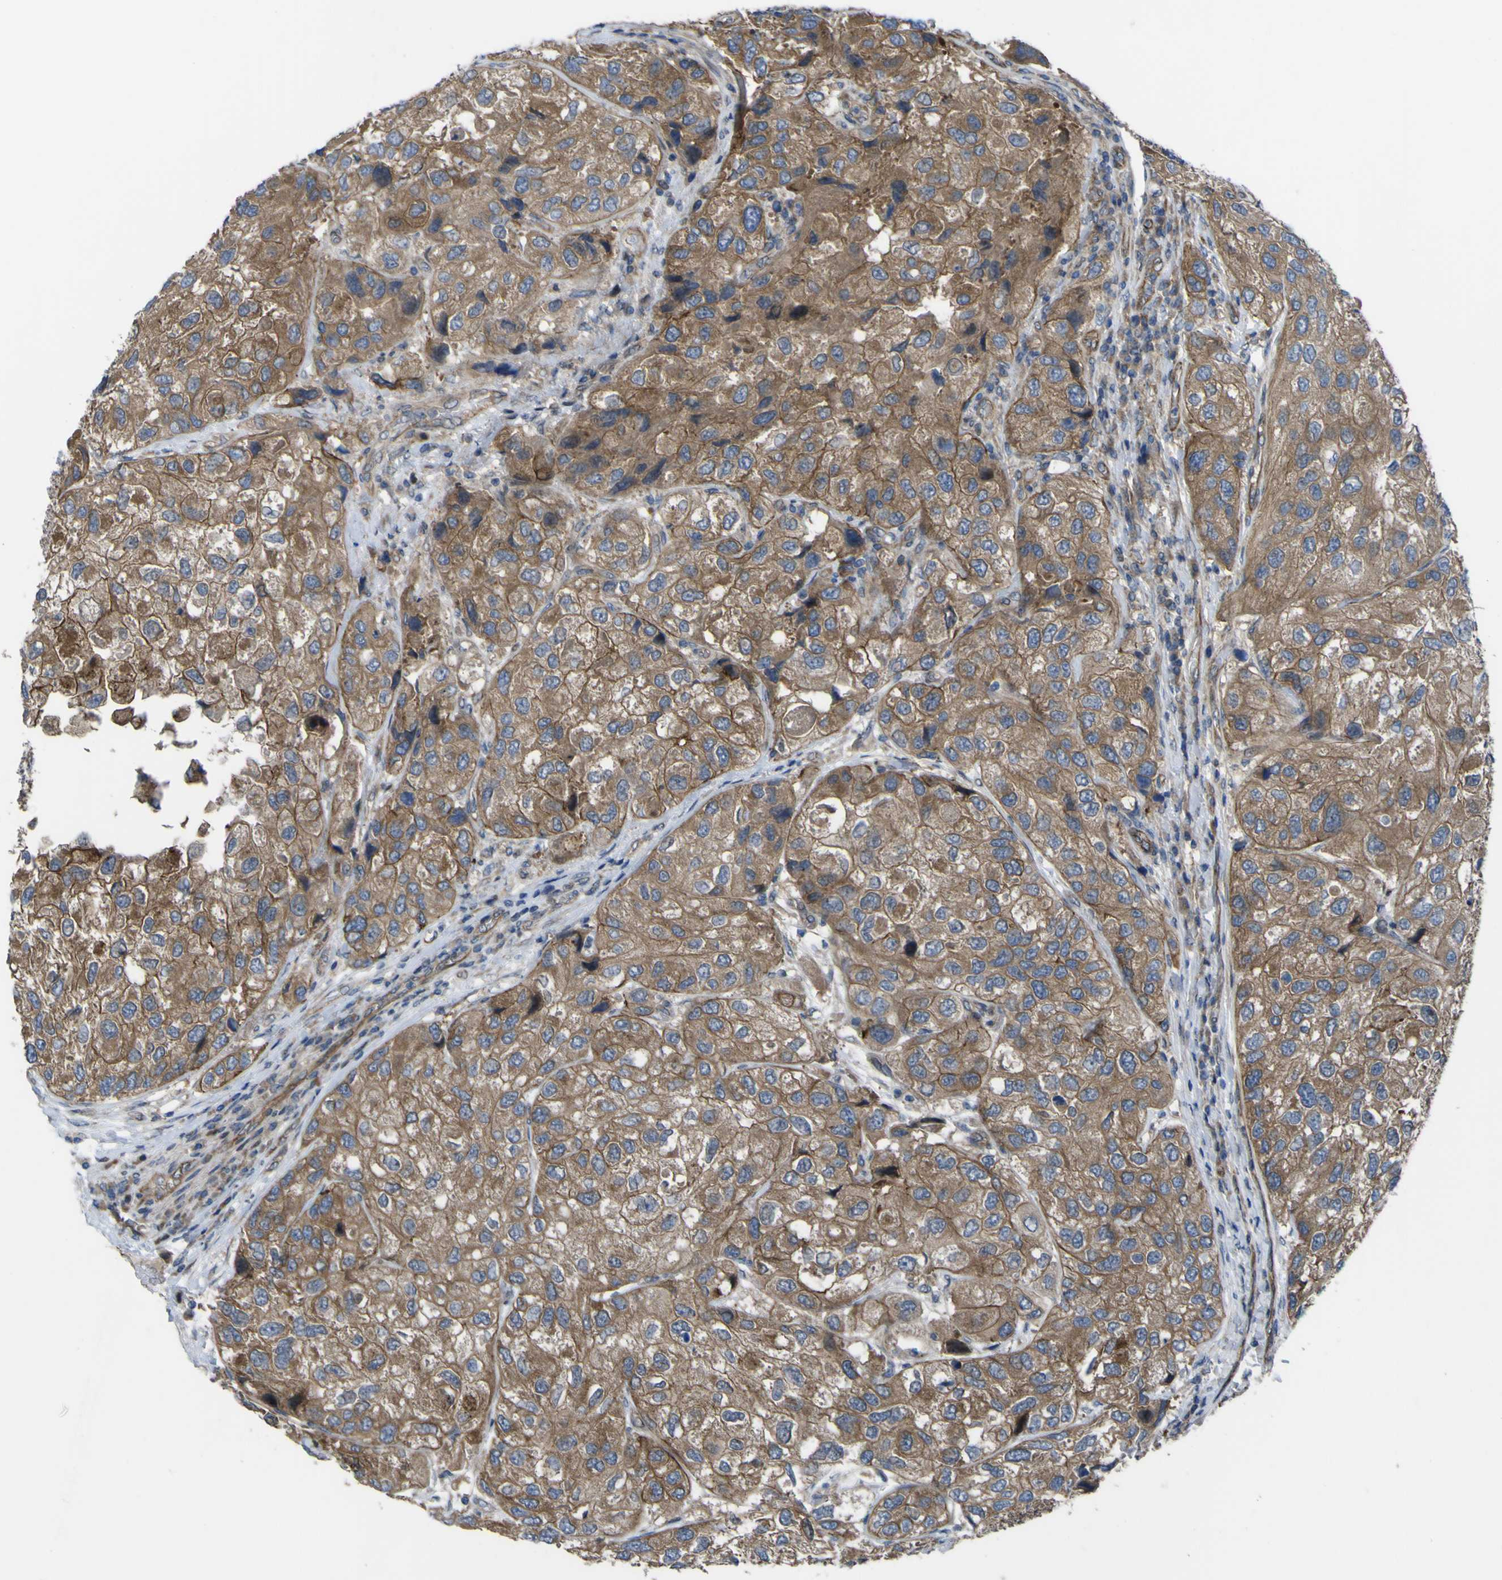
{"staining": {"intensity": "moderate", "quantity": ">75%", "location": "cytoplasmic/membranous"}, "tissue": "urothelial cancer", "cell_type": "Tumor cells", "image_type": "cancer", "snomed": [{"axis": "morphology", "description": "Urothelial carcinoma, High grade"}, {"axis": "topography", "description": "Urinary bladder"}], "caption": "Immunohistochemical staining of urothelial cancer demonstrates medium levels of moderate cytoplasmic/membranous staining in about >75% of tumor cells.", "gene": "FBXO30", "patient": {"sex": "female", "age": 64}}